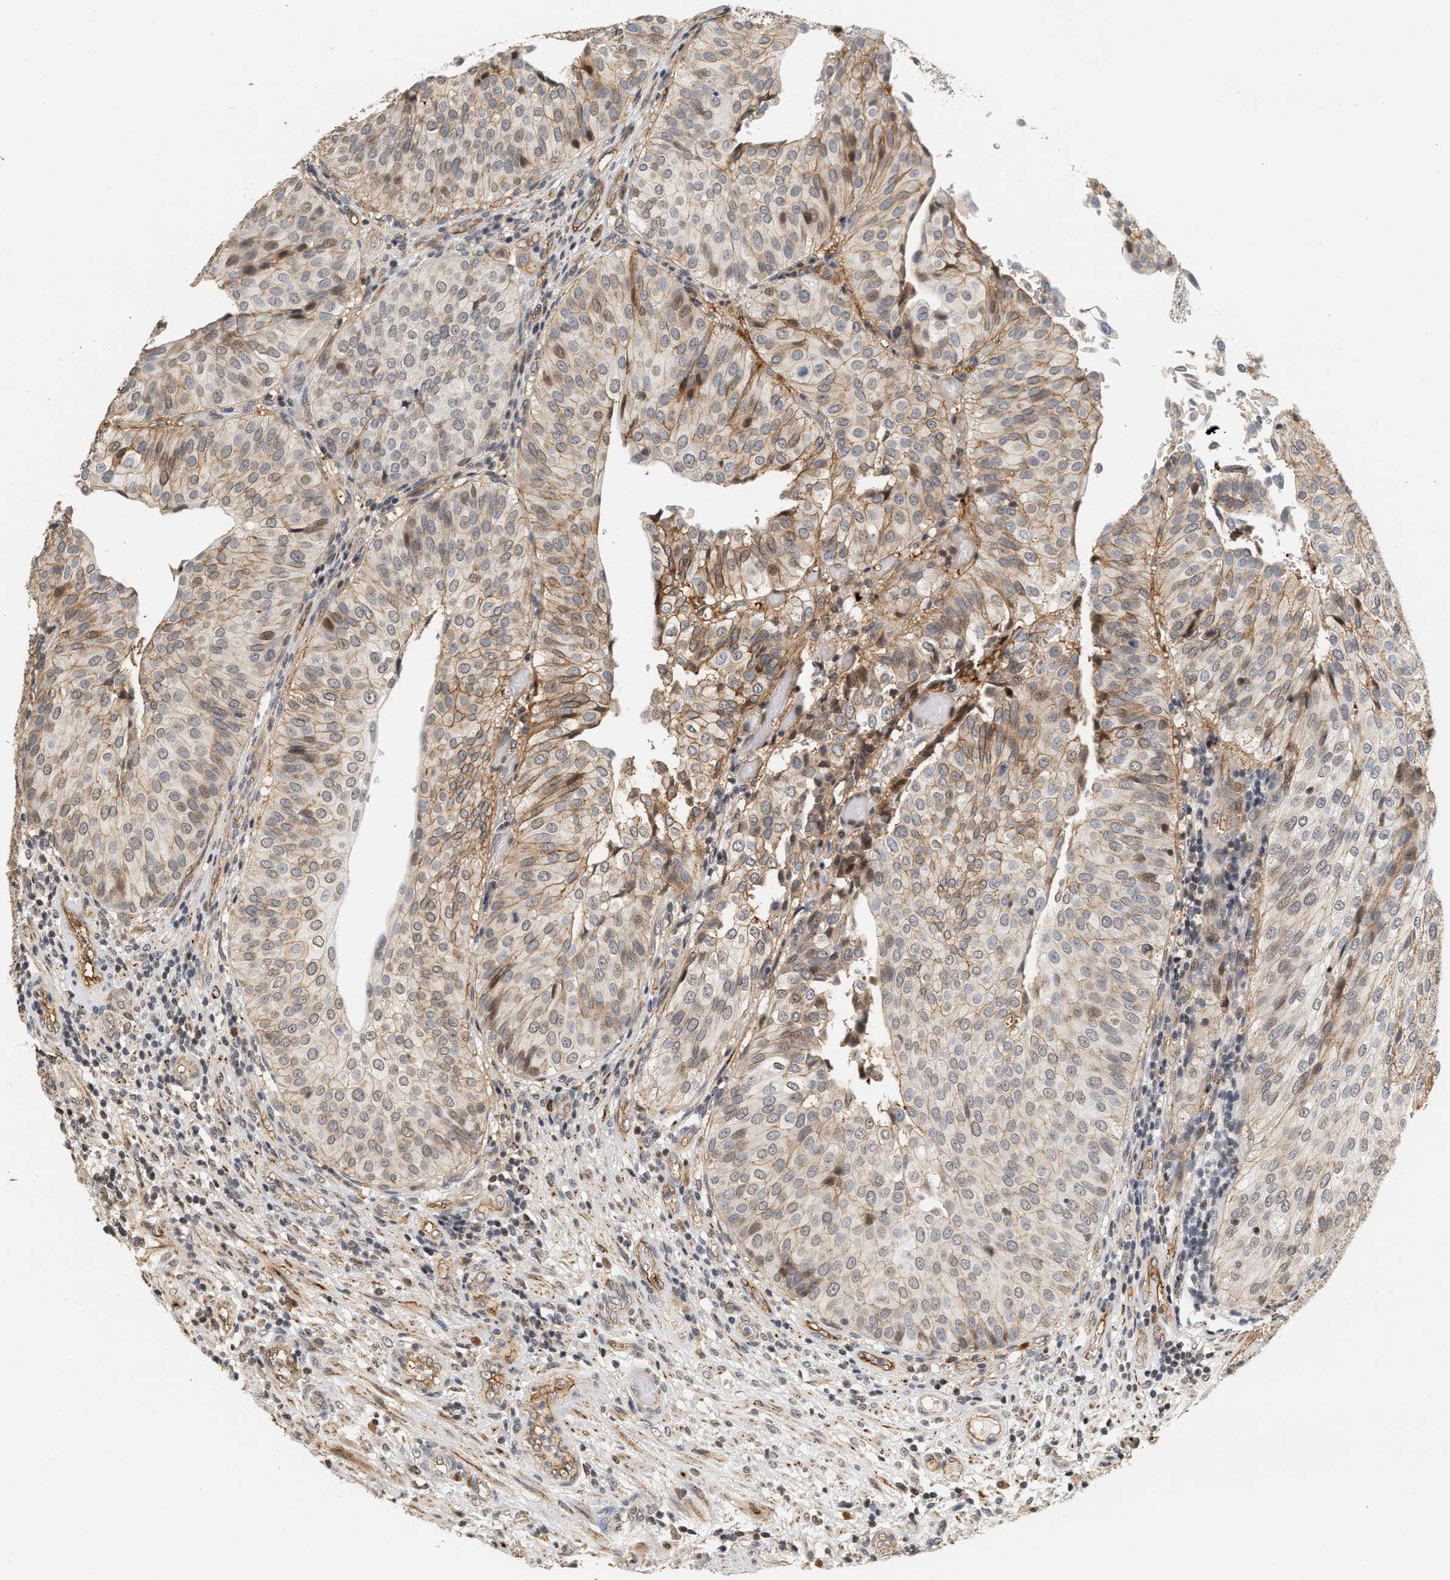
{"staining": {"intensity": "moderate", "quantity": "<25%", "location": "cytoplasmic/membranous,nuclear"}, "tissue": "urothelial cancer", "cell_type": "Tumor cells", "image_type": "cancer", "snomed": [{"axis": "morphology", "description": "Urothelial carcinoma, Low grade"}, {"axis": "topography", "description": "Urinary bladder"}], "caption": "Immunohistochemical staining of low-grade urothelial carcinoma exhibits low levels of moderate cytoplasmic/membranous and nuclear staining in about <25% of tumor cells.", "gene": "PLXND1", "patient": {"sex": "male", "age": 67}}